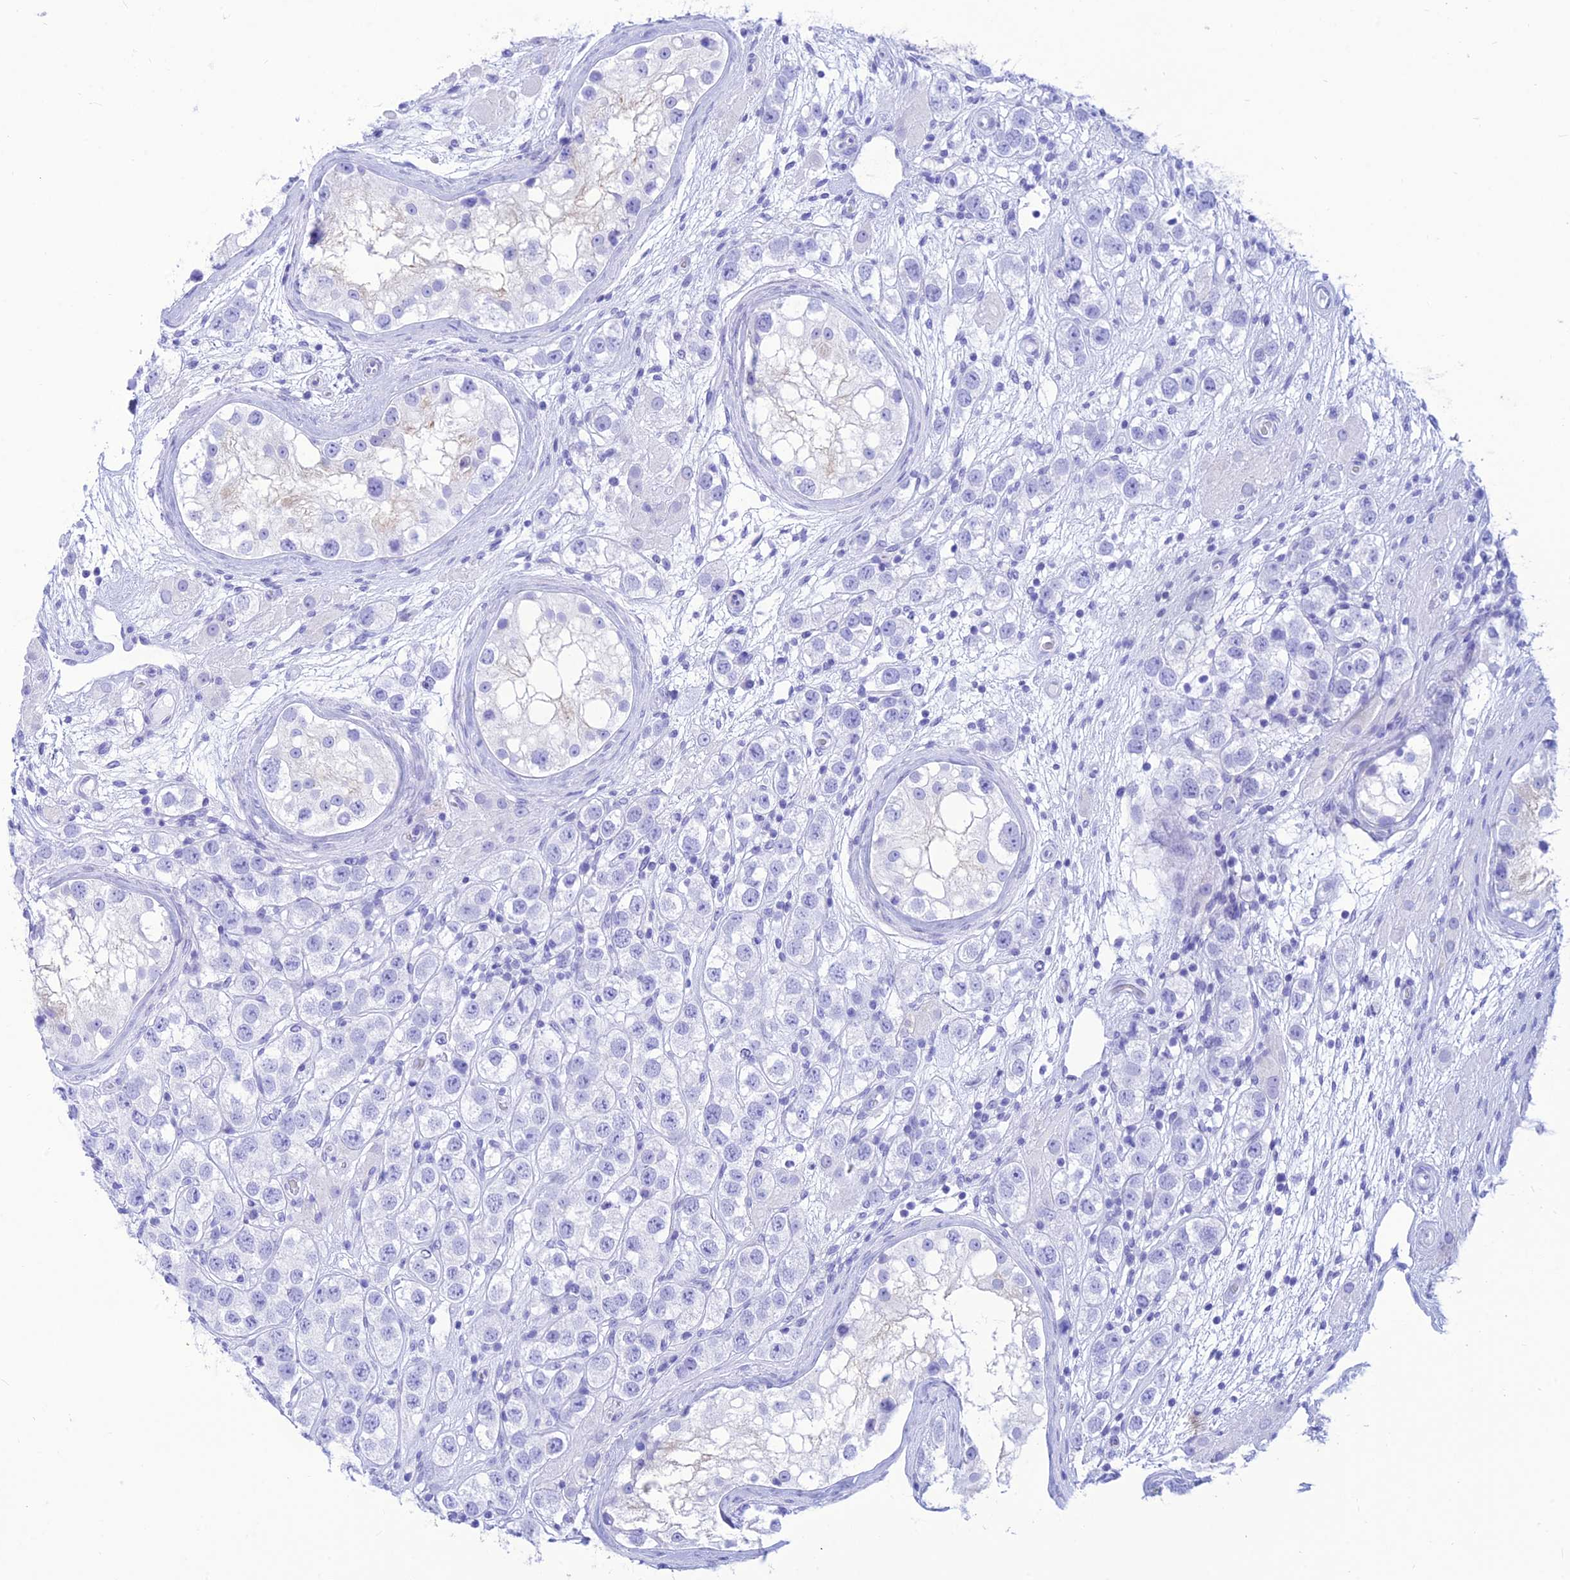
{"staining": {"intensity": "negative", "quantity": "none", "location": "none"}, "tissue": "testis cancer", "cell_type": "Tumor cells", "image_type": "cancer", "snomed": [{"axis": "morphology", "description": "Seminoma, NOS"}, {"axis": "topography", "description": "Testis"}], "caption": "DAB immunohistochemical staining of human testis seminoma displays no significant expression in tumor cells. The staining was performed using DAB to visualize the protein expression in brown, while the nuclei were stained in blue with hematoxylin (Magnification: 20x).", "gene": "PRNP", "patient": {"sex": "male", "age": 28}}